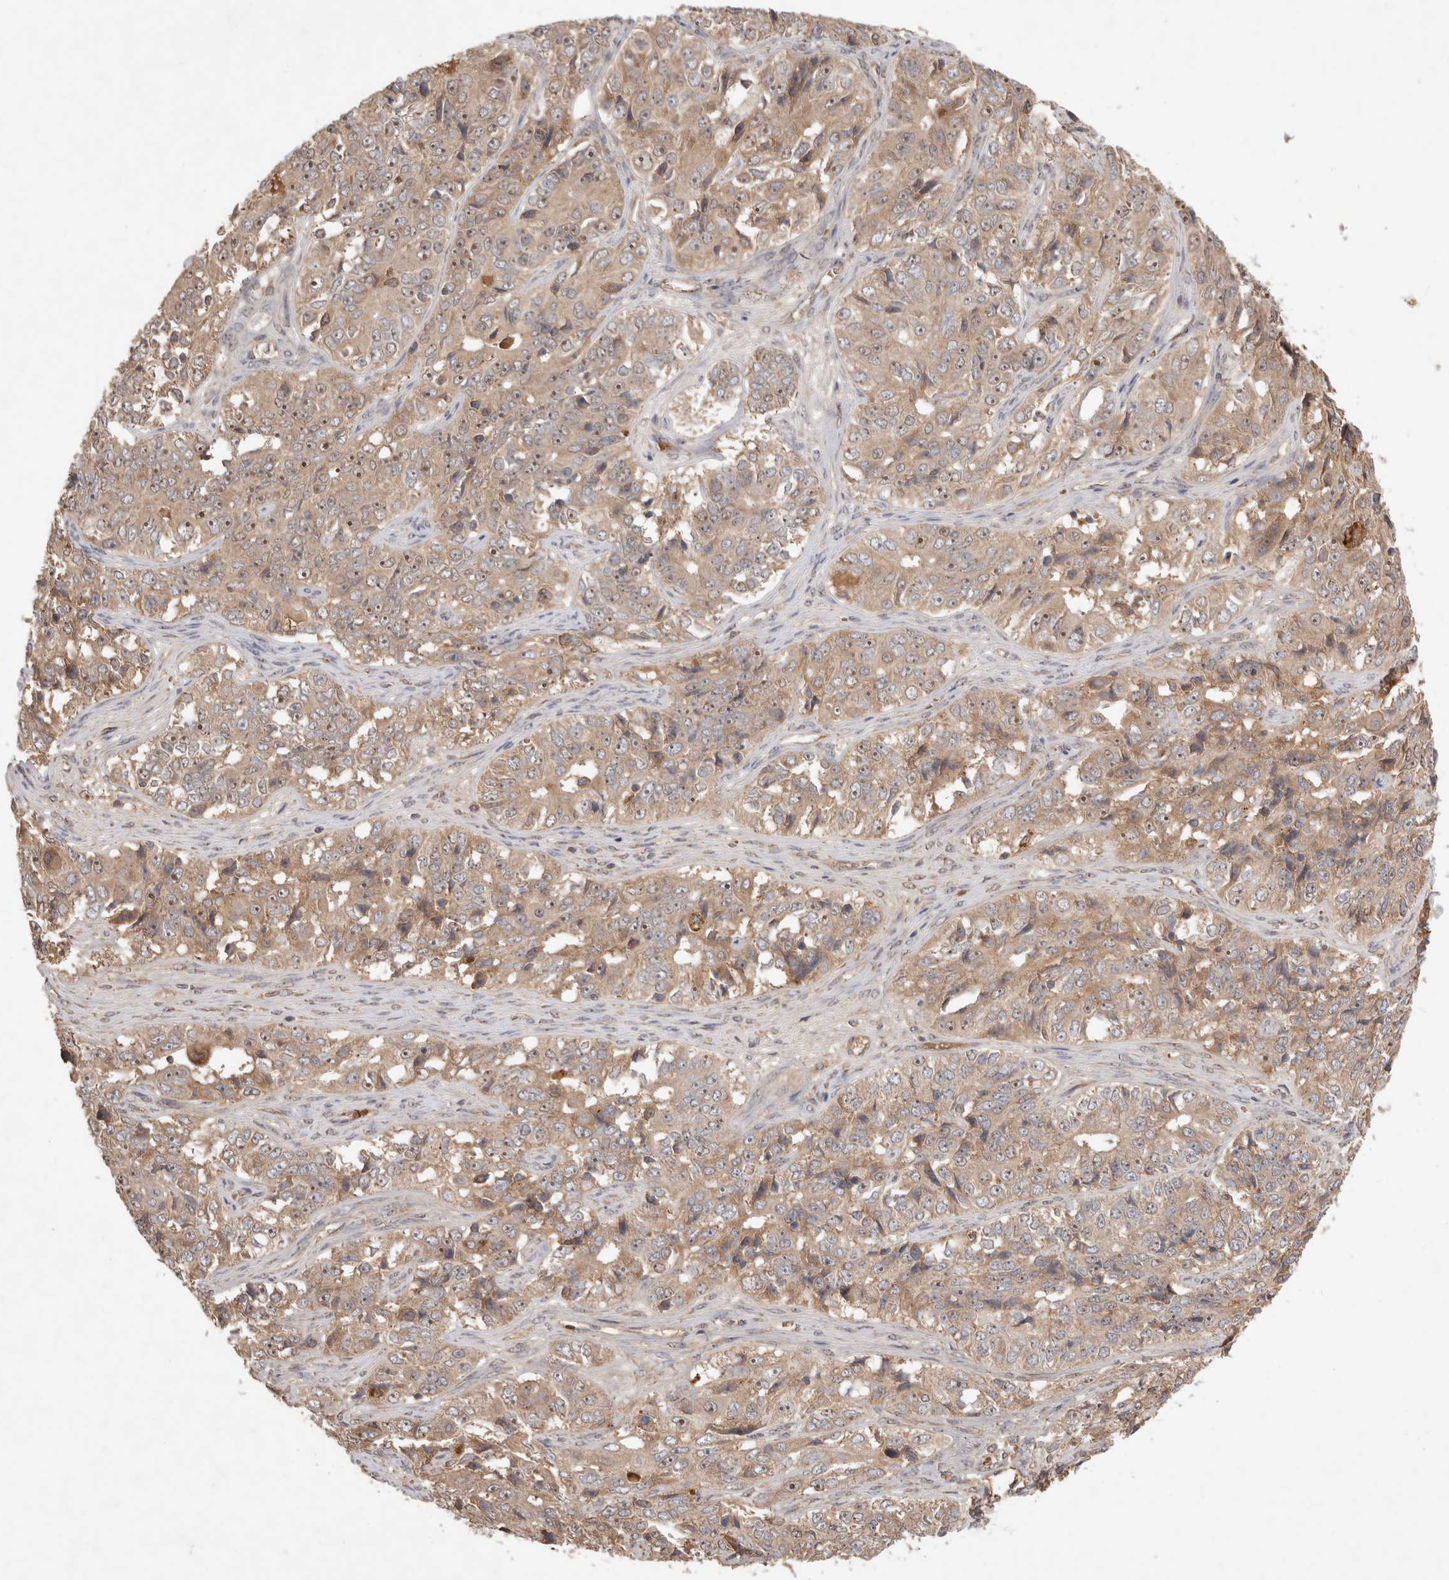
{"staining": {"intensity": "moderate", "quantity": ">75%", "location": "cytoplasmic/membranous,nuclear"}, "tissue": "ovarian cancer", "cell_type": "Tumor cells", "image_type": "cancer", "snomed": [{"axis": "morphology", "description": "Carcinoma, endometroid"}, {"axis": "topography", "description": "Ovary"}], "caption": "Protein analysis of ovarian cancer (endometroid carcinoma) tissue shows moderate cytoplasmic/membranous and nuclear expression in approximately >75% of tumor cells.", "gene": "FAM221A", "patient": {"sex": "female", "age": 51}}